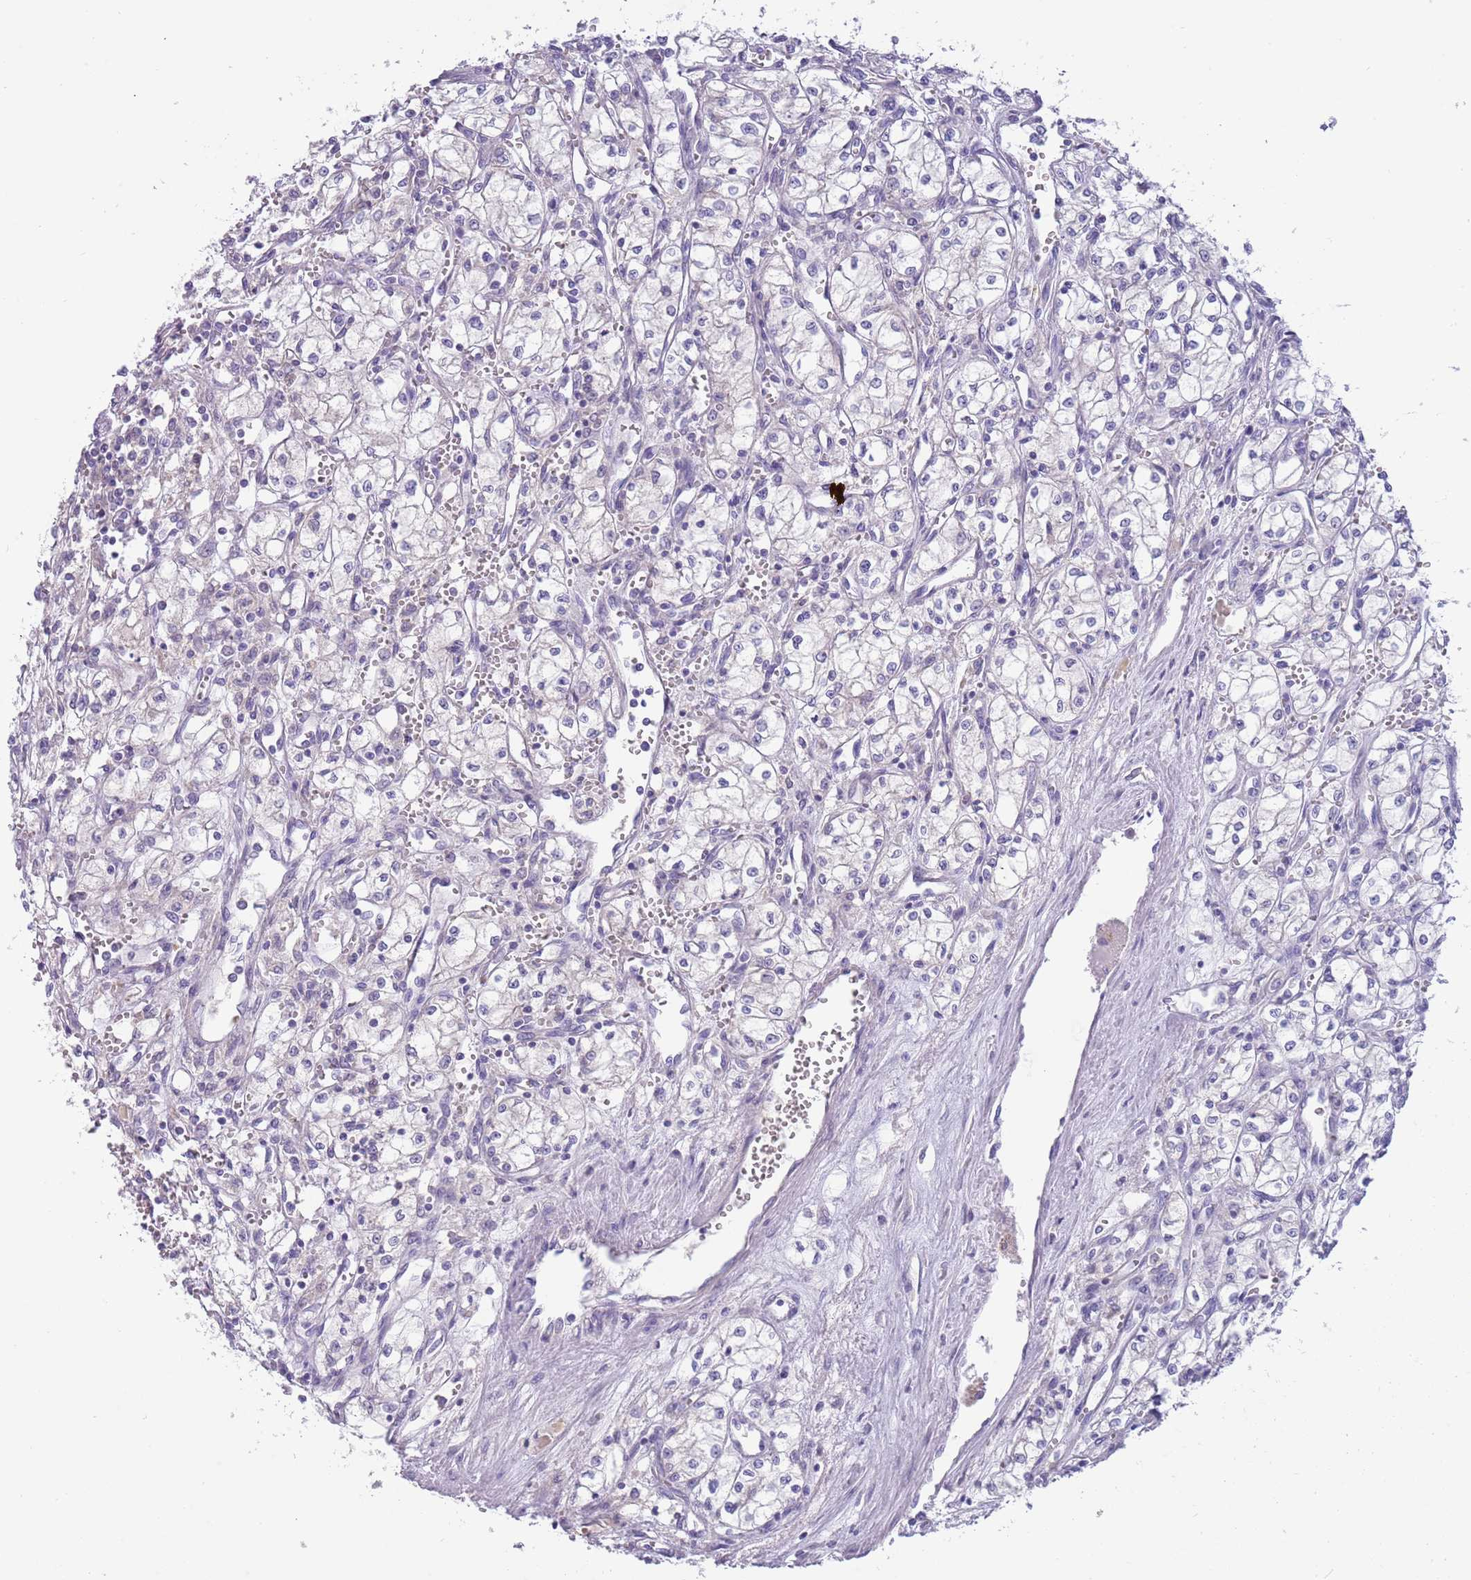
{"staining": {"intensity": "negative", "quantity": "none", "location": "none"}, "tissue": "renal cancer", "cell_type": "Tumor cells", "image_type": "cancer", "snomed": [{"axis": "morphology", "description": "Adenocarcinoma, NOS"}, {"axis": "topography", "description": "Kidney"}], "caption": "Tumor cells show no significant staining in renal cancer (adenocarcinoma). The staining was performed using DAB to visualize the protein expression in brown, while the nuclei were stained in blue with hematoxylin (Magnification: 20x).", "gene": "CABYR", "patient": {"sex": "male", "age": 59}}